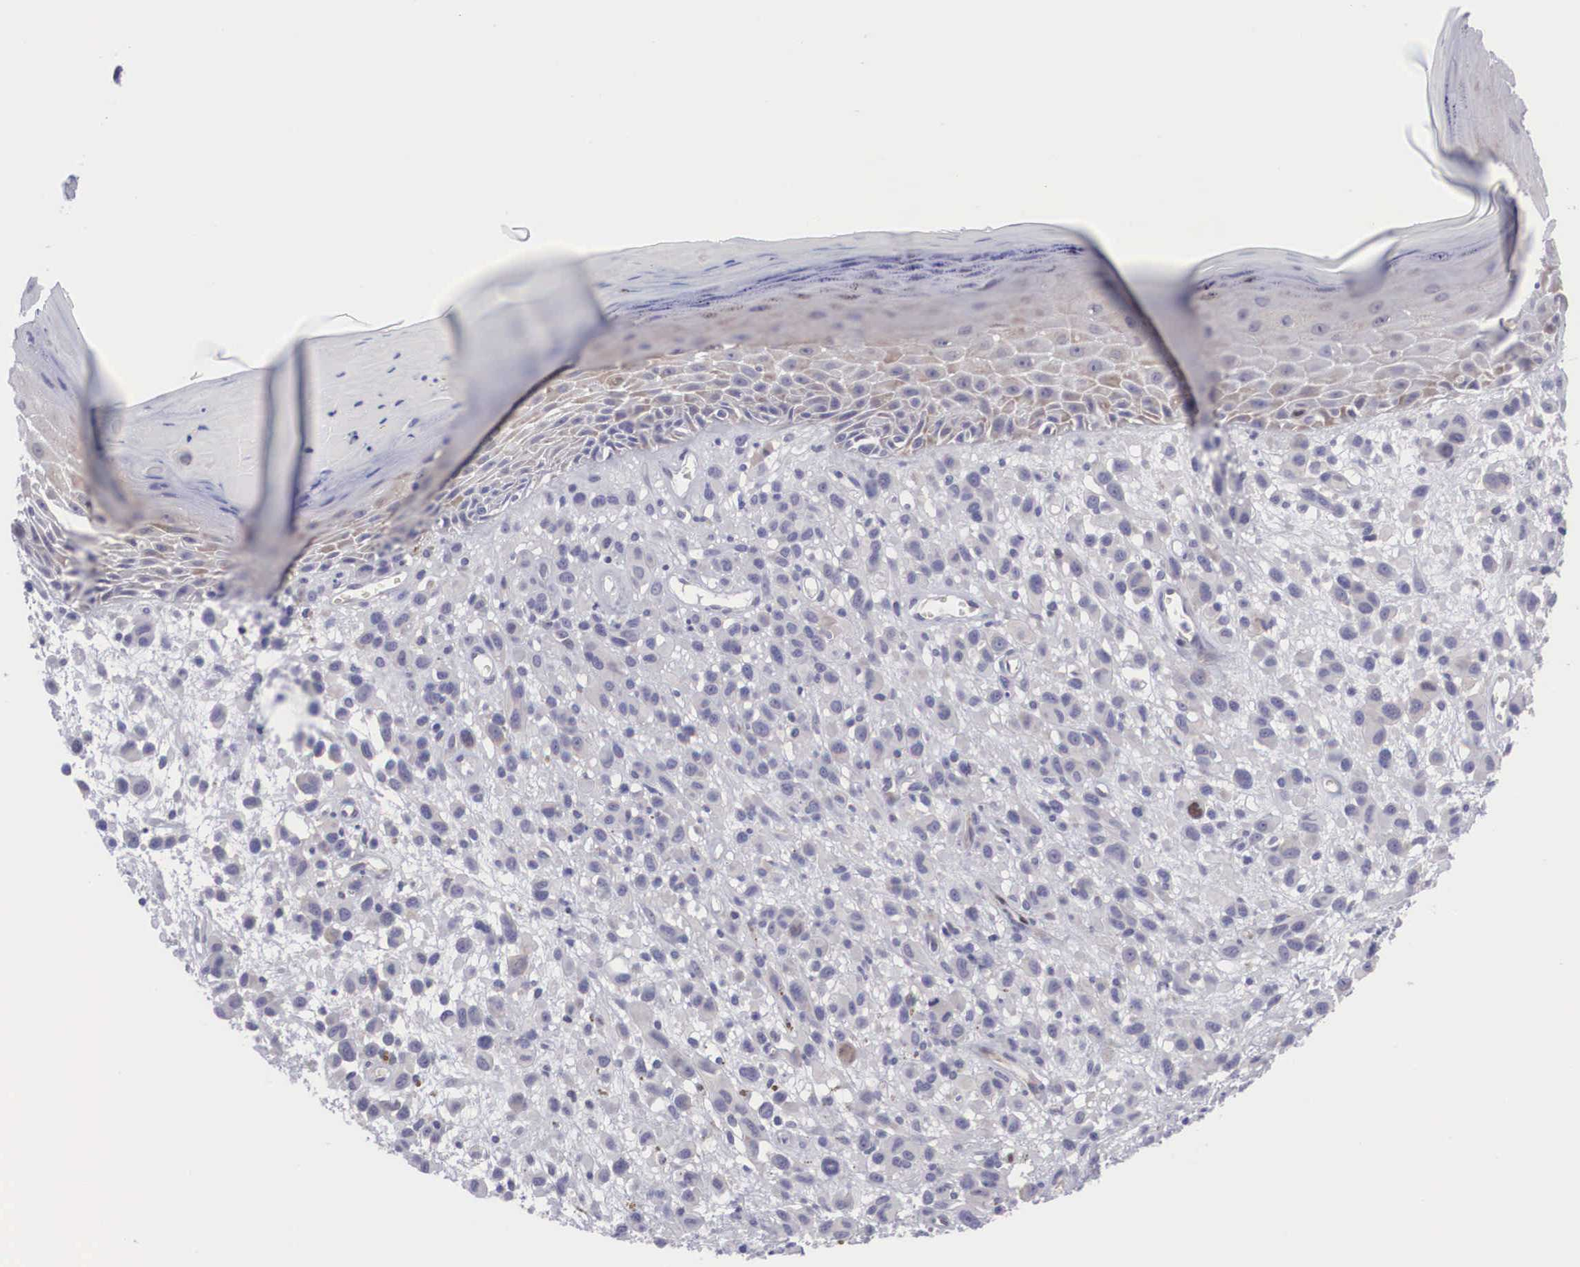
{"staining": {"intensity": "negative", "quantity": "none", "location": "none"}, "tissue": "melanoma", "cell_type": "Tumor cells", "image_type": "cancer", "snomed": [{"axis": "morphology", "description": "Malignant melanoma, NOS"}, {"axis": "topography", "description": "Skin"}], "caption": "DAB immunohistochemical staining of human malignant melanoma displays no significant positivity in tumor cells.", "gene": "MAST4", "patient": {"sex": "male", "age": 51}}